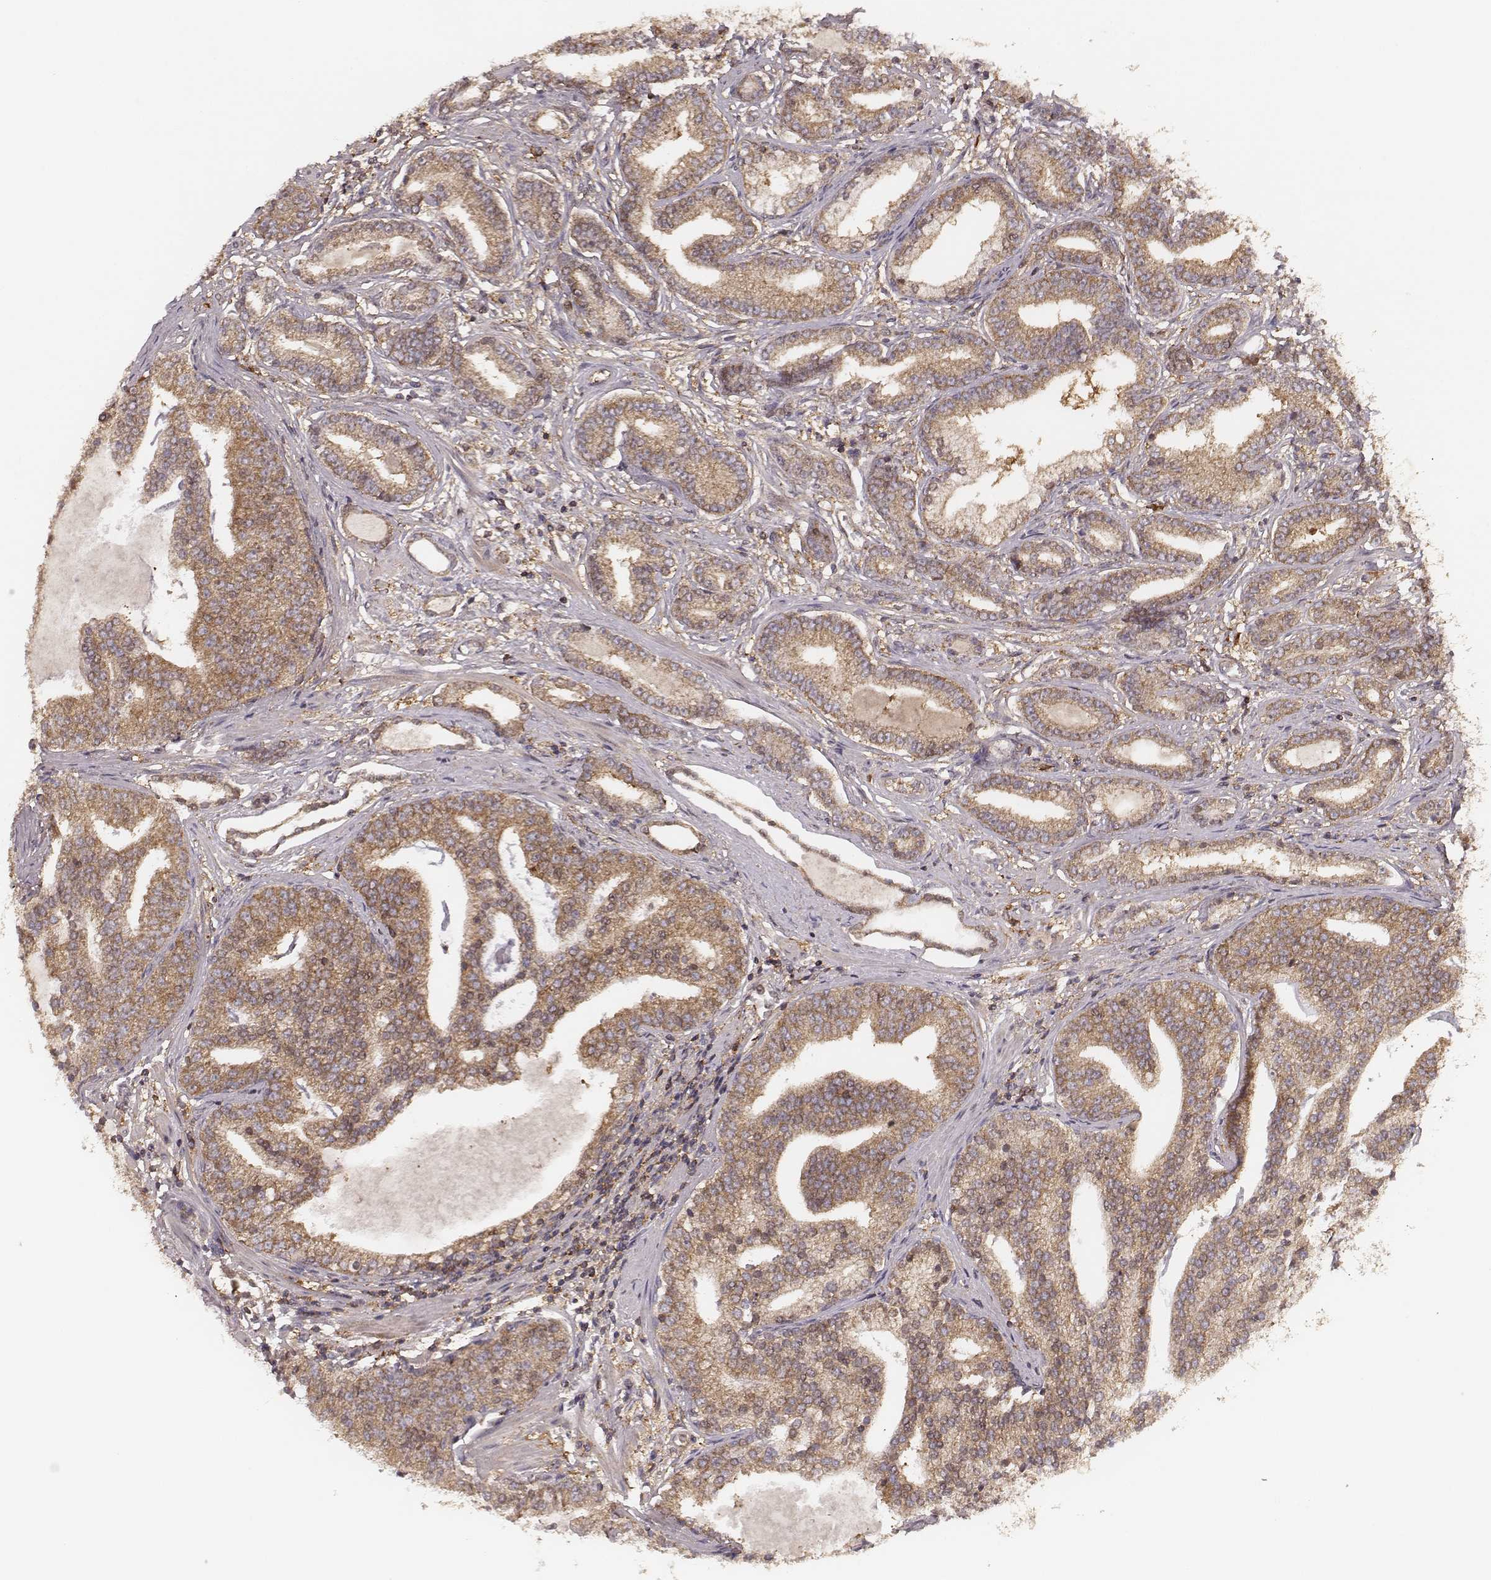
{"staining": {"intensity": "moderate", "quantity": ">75%", "location": "cytoplasmic/membranous"}, "tissue": "prostate cancer", "cell_type": "Tumor cells", "image_type": "cancer", "snomed": [{"axis": "morphology", "description": "Adenocarcinoma, NOS"}, {"axis": "topography", "description": "Prostate"}], "caption": "Protein analysis of prostate cancer (adenocarcinoma) tissue reveals moderate cytoplasmic/membranous expression in approximately >75% of tumor cells.", "gene": "CARS1", "patient": {"sex": "male", "age": 64}}